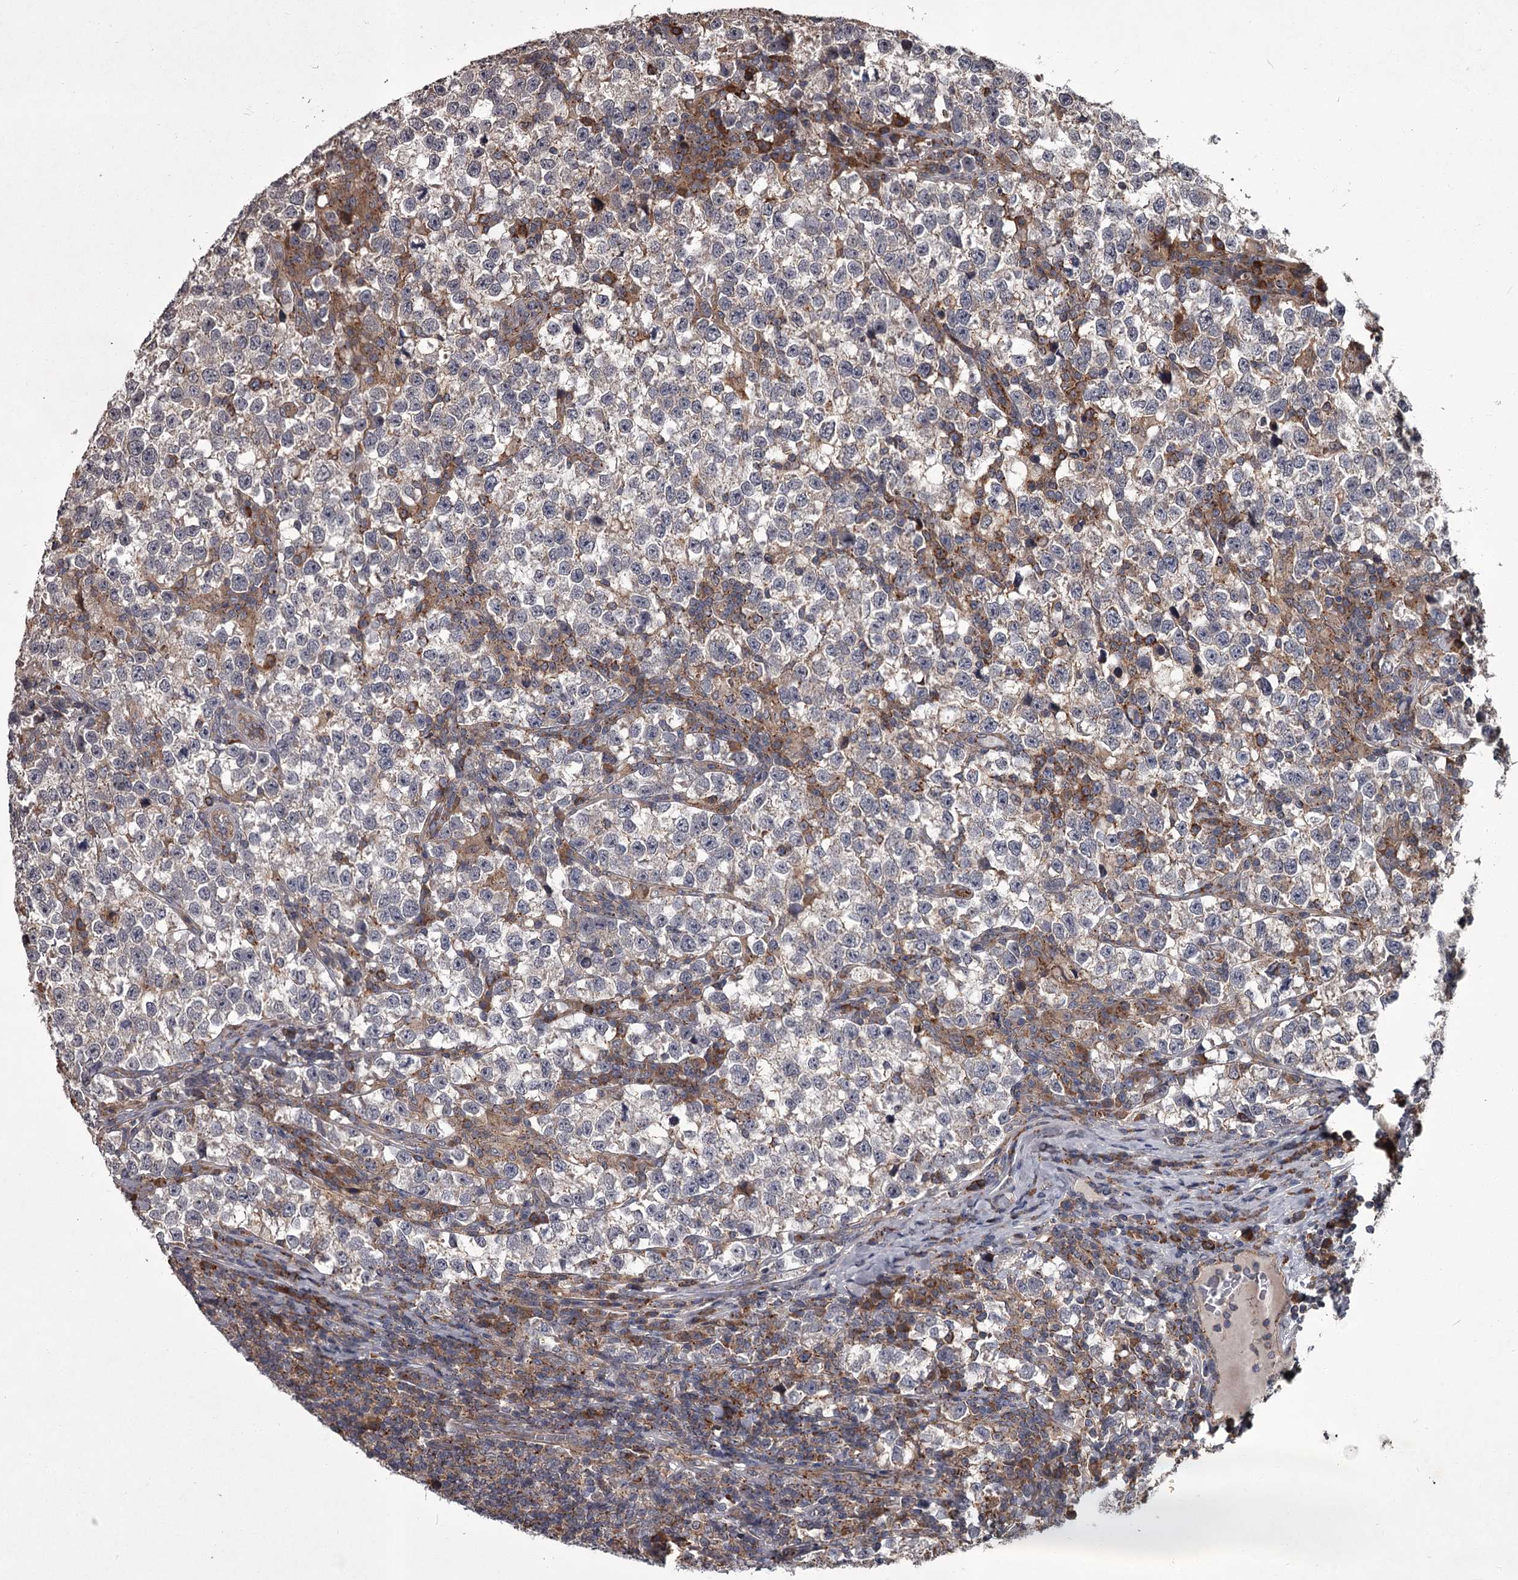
{"staining": {"intensity": "negative", "quantity": "none", "location": "none"}, "tissue": "testis cancer", "cell_type": "Tumor cells", "image_type": "cancer", "snomed": [{"axis": "morphology", "description": "Normal tissue, NOS"}, {"axis": "morphology", "description": "Seminoma, NOS"}, {"axis": "topography", "description": "Testis"}], "caption": "A photomicrograph of seminoma (testis) stained for a protein reveals no brown staining in tumor cells.", "gene": "UNC93B1", "patient": {"sex": "male", "age": 43}}